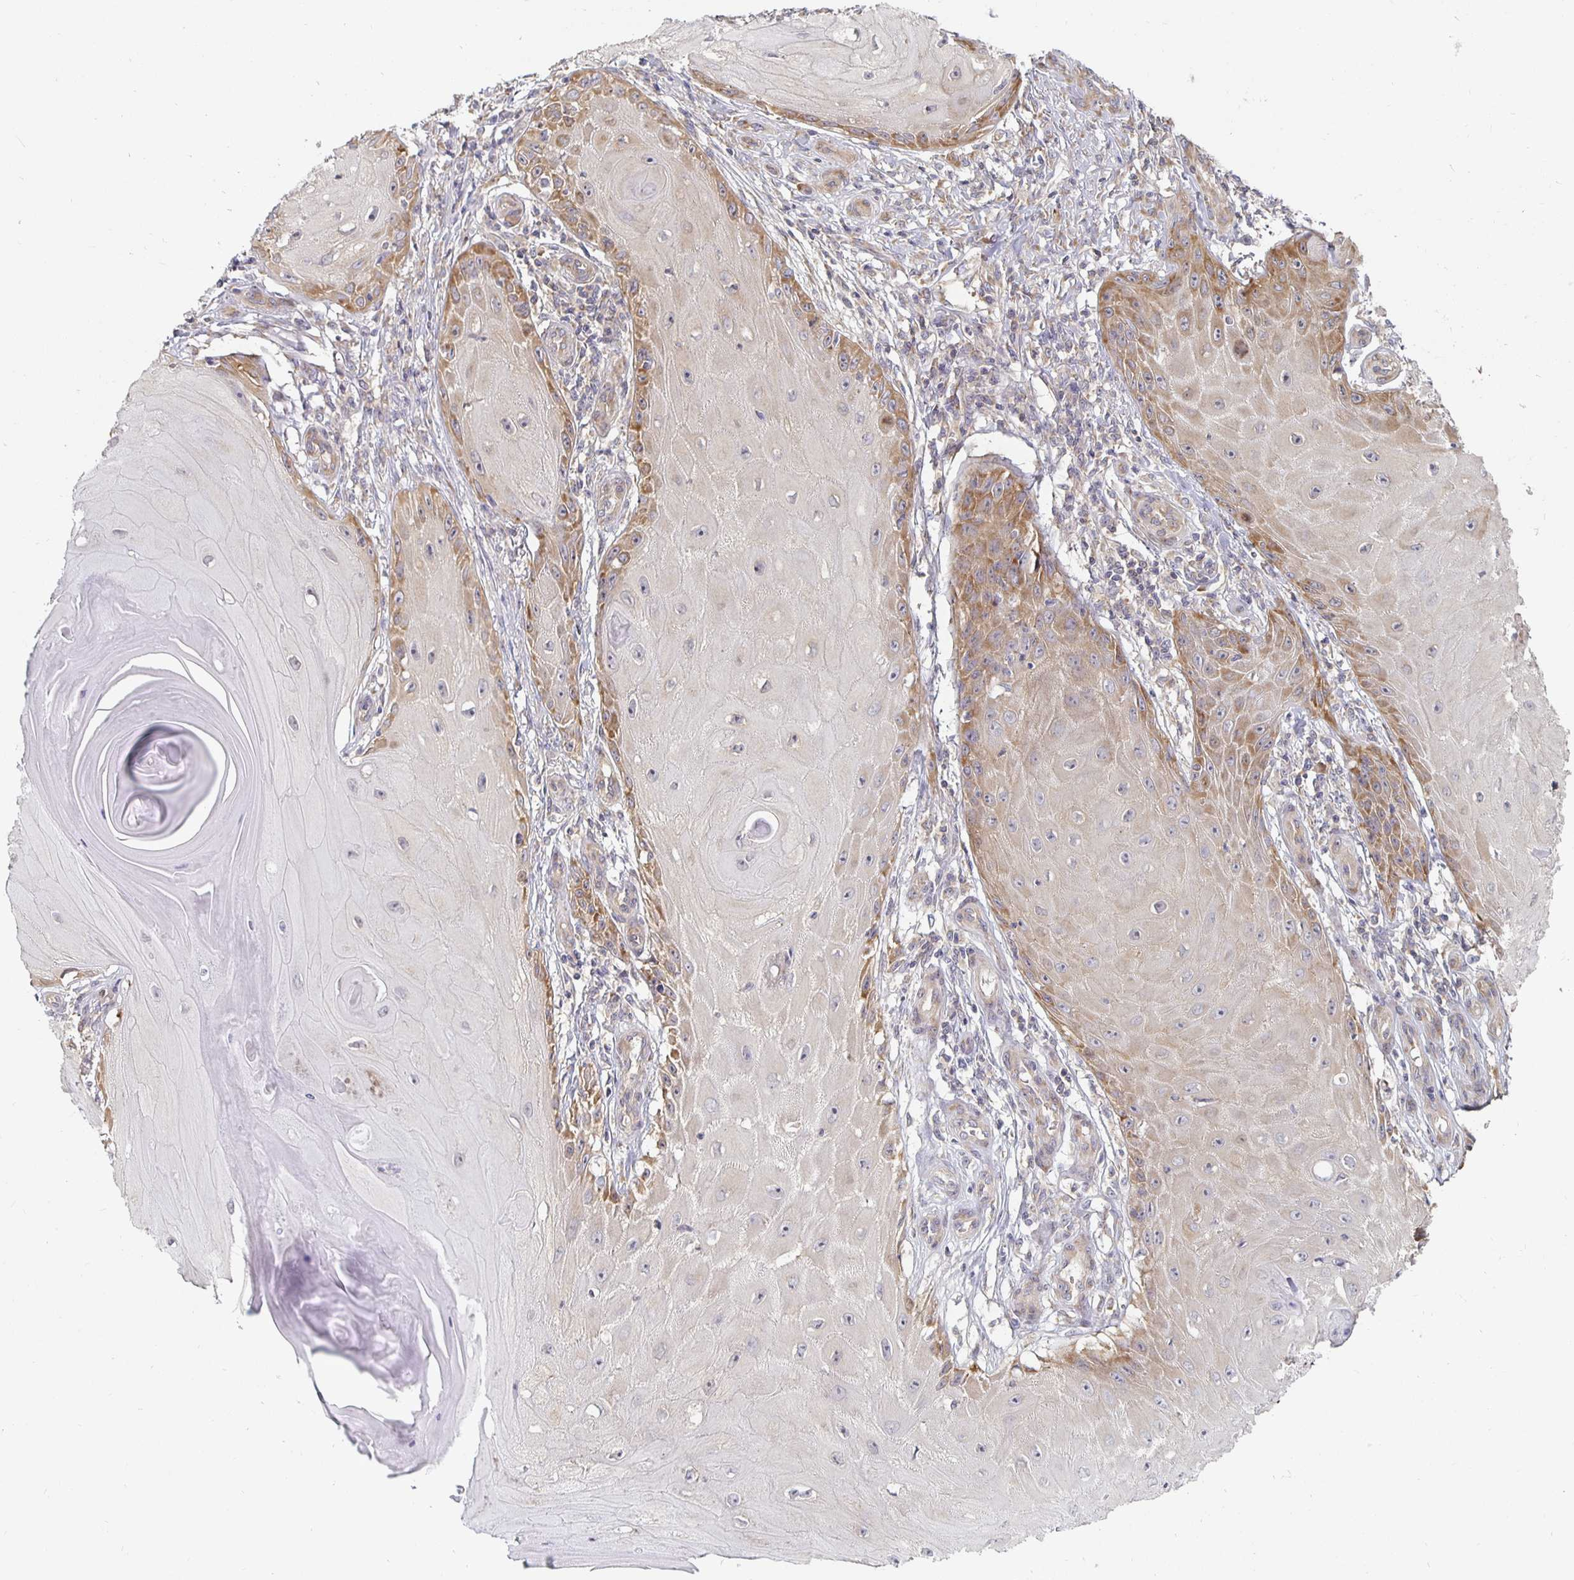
{"staining": {"intensity": "moderate", "quantity": "25%-75%", "location": "cytoplasmic/membranous"}, "tissue": "skin cancer", "cell_type": "Tumor cells", "image_type": "cancer", "snomed": [{"axis": "morphology", "description": "Squamous cell carcinoma, NOS"}, {"axis": "topography", "description": "Skin"}], "caption": "Skin cancer stained with a protein marker displays moderate staining in tumor cells.", "gene": "PDAP1", "patient": {"sex": "female", "age": 77}}